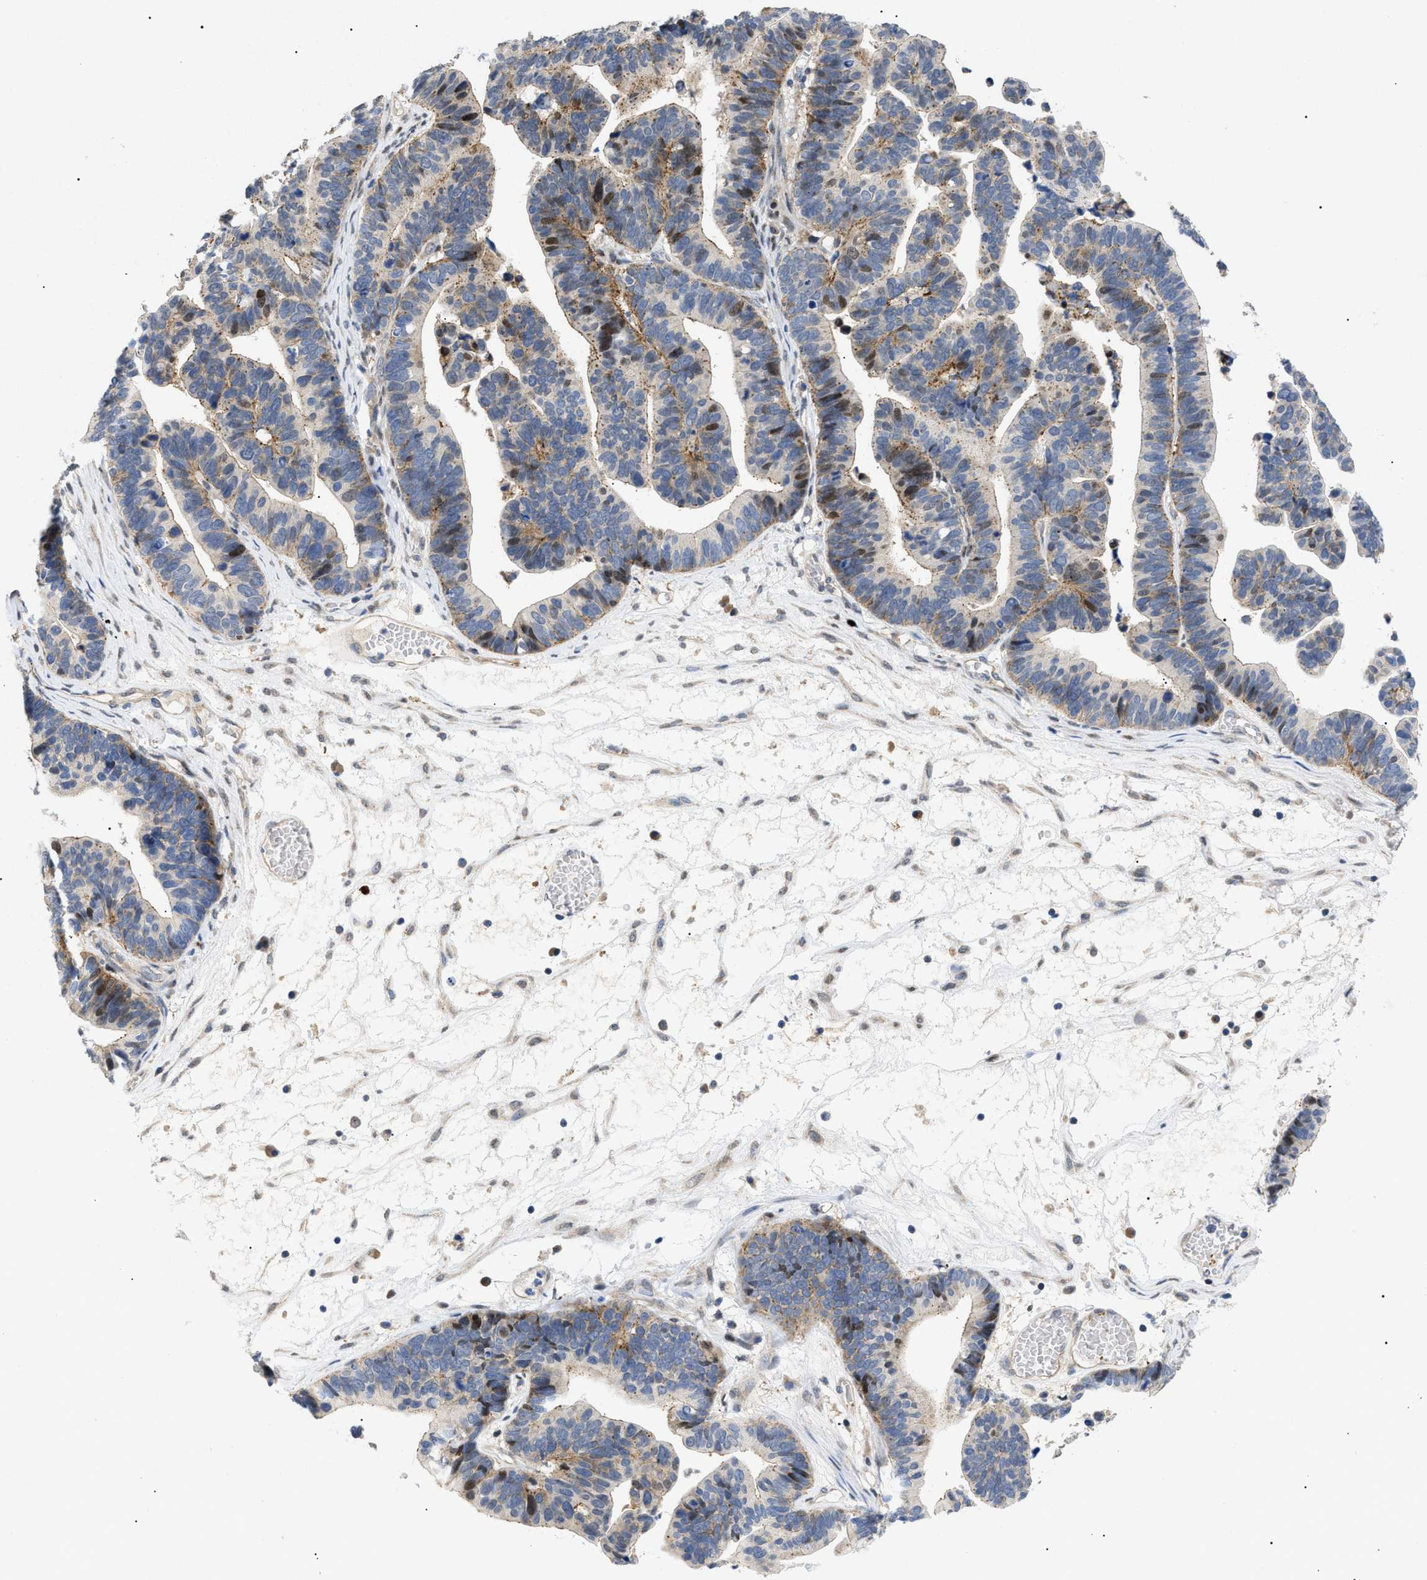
{"staining": {"intensity": "moderate", "quantity": "<25%", "location": "cytoplasmic/membranous,nuclear"}, "tissue": "ovarian cancer", "cell_type": "Tumor cells", "image_type": "cancer", "snomed": [{"axis": "morphology", "description": "Cystadenocarcinoma, serous, NOS"}, {"axis": "topography", "description": "Ovary"}], "caption": "Immunohistochemical staining of ovarian serous cystadenocarcinoma reveals low levels of moderate cytoplasmic/membranous and nuclear positivity in approximately <25% of tumor cells.", "gene": "SFXN5", "patient": {"sex": "female", "age": 56}}